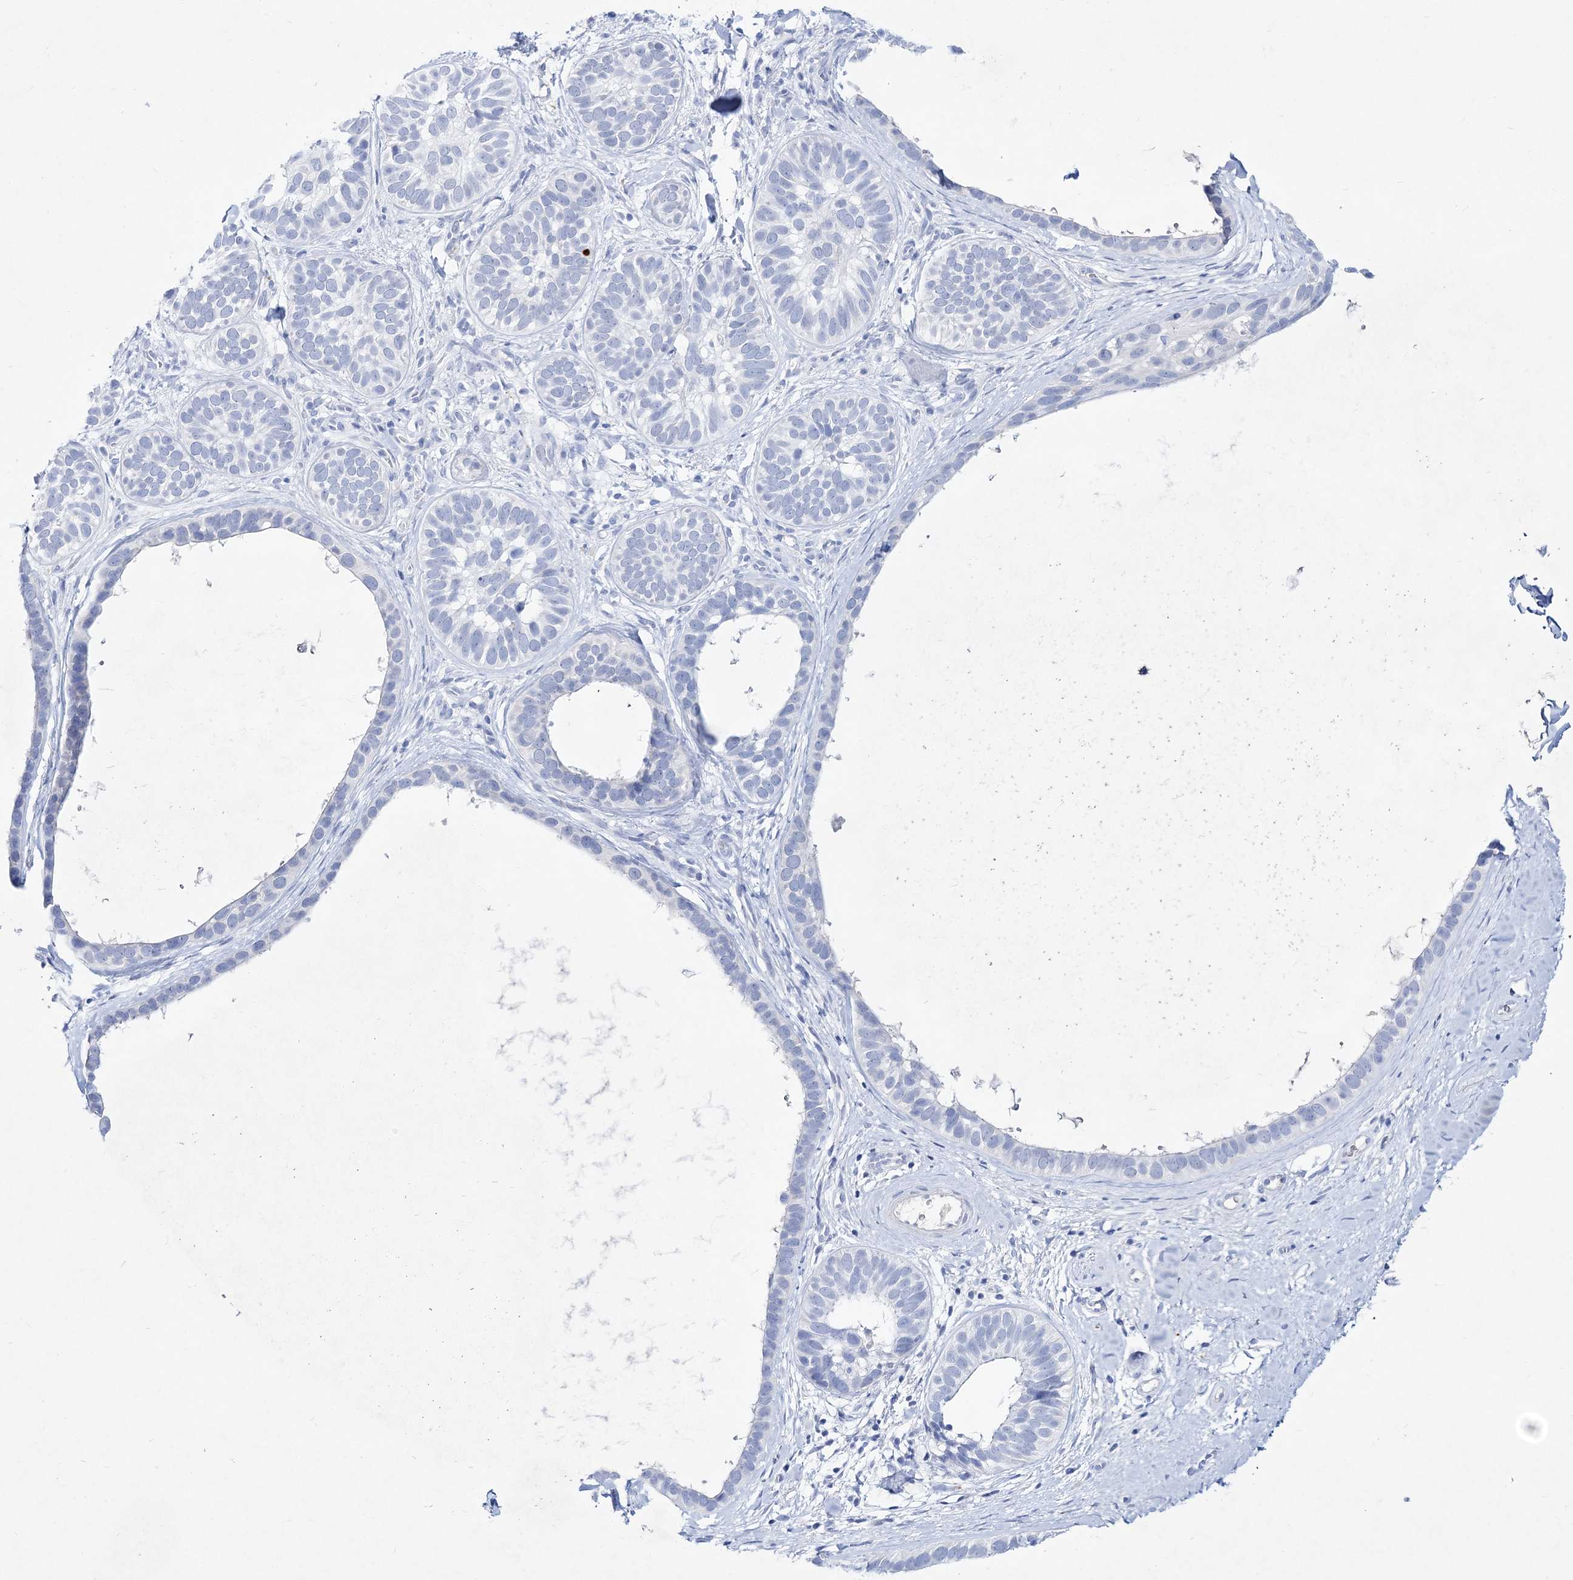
{"staining": {"intensity": "negative", "quantity": "none", "location": "none"}, "tissue": "skin cancer", "cell_type": "Tumor cells", "image_type": "cancer", "snomed": [{"axis": "morphology", "description": "Basal cell carcinoma"}, {"axis": "topography", "description": "Skin"}], "caption": "An IHC histopathology image of skin cancer is shown. There is no staining in tumor cells of skin cancer. Nuclei are stained in blue.", "gene": "SPINK7", "patient": {"sex": "male", "age": 62}}